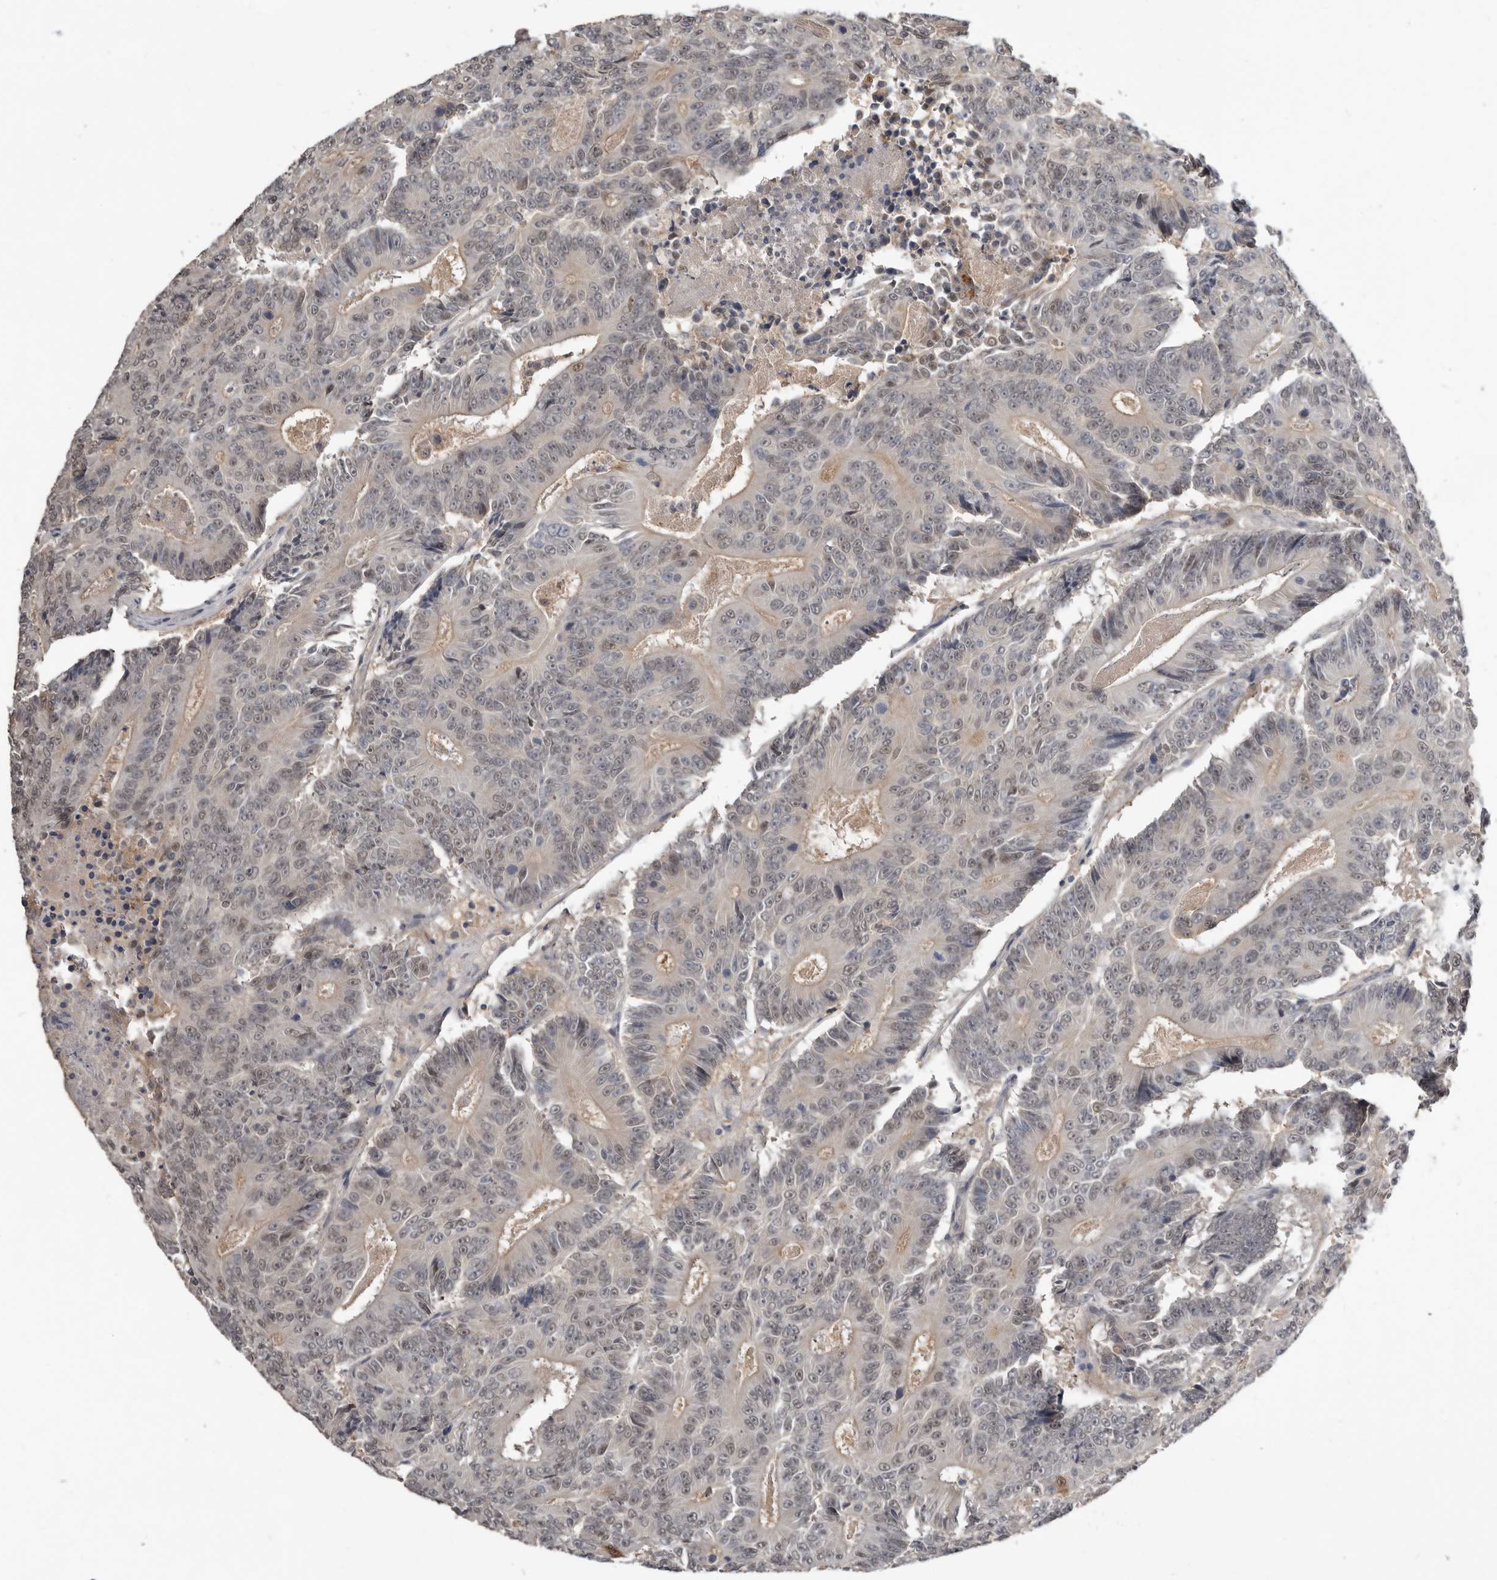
{"staining": {"intensity": "weak", "quantity": "25%-75%", "location": "nuclear"}, "tissue": "colorectal cancer", "cell_type": "Tumor cells", "image_type": "cancer", "snomed": [{"axis": "morphology", "description": "Adenocarcinoma, NOS"}, {"axis": "topography", "description": "Colon"}], "caption": "Immunohistochemistry (IHC) micrograph of colorectal cancer (adenocarcinoma) stained for a protein (brown), which displays low levels of weak nuclear staining in about 25%-75% of tumor cells.", "gene": "RBKS", "patient": {"sex": "male", "age": 83}}